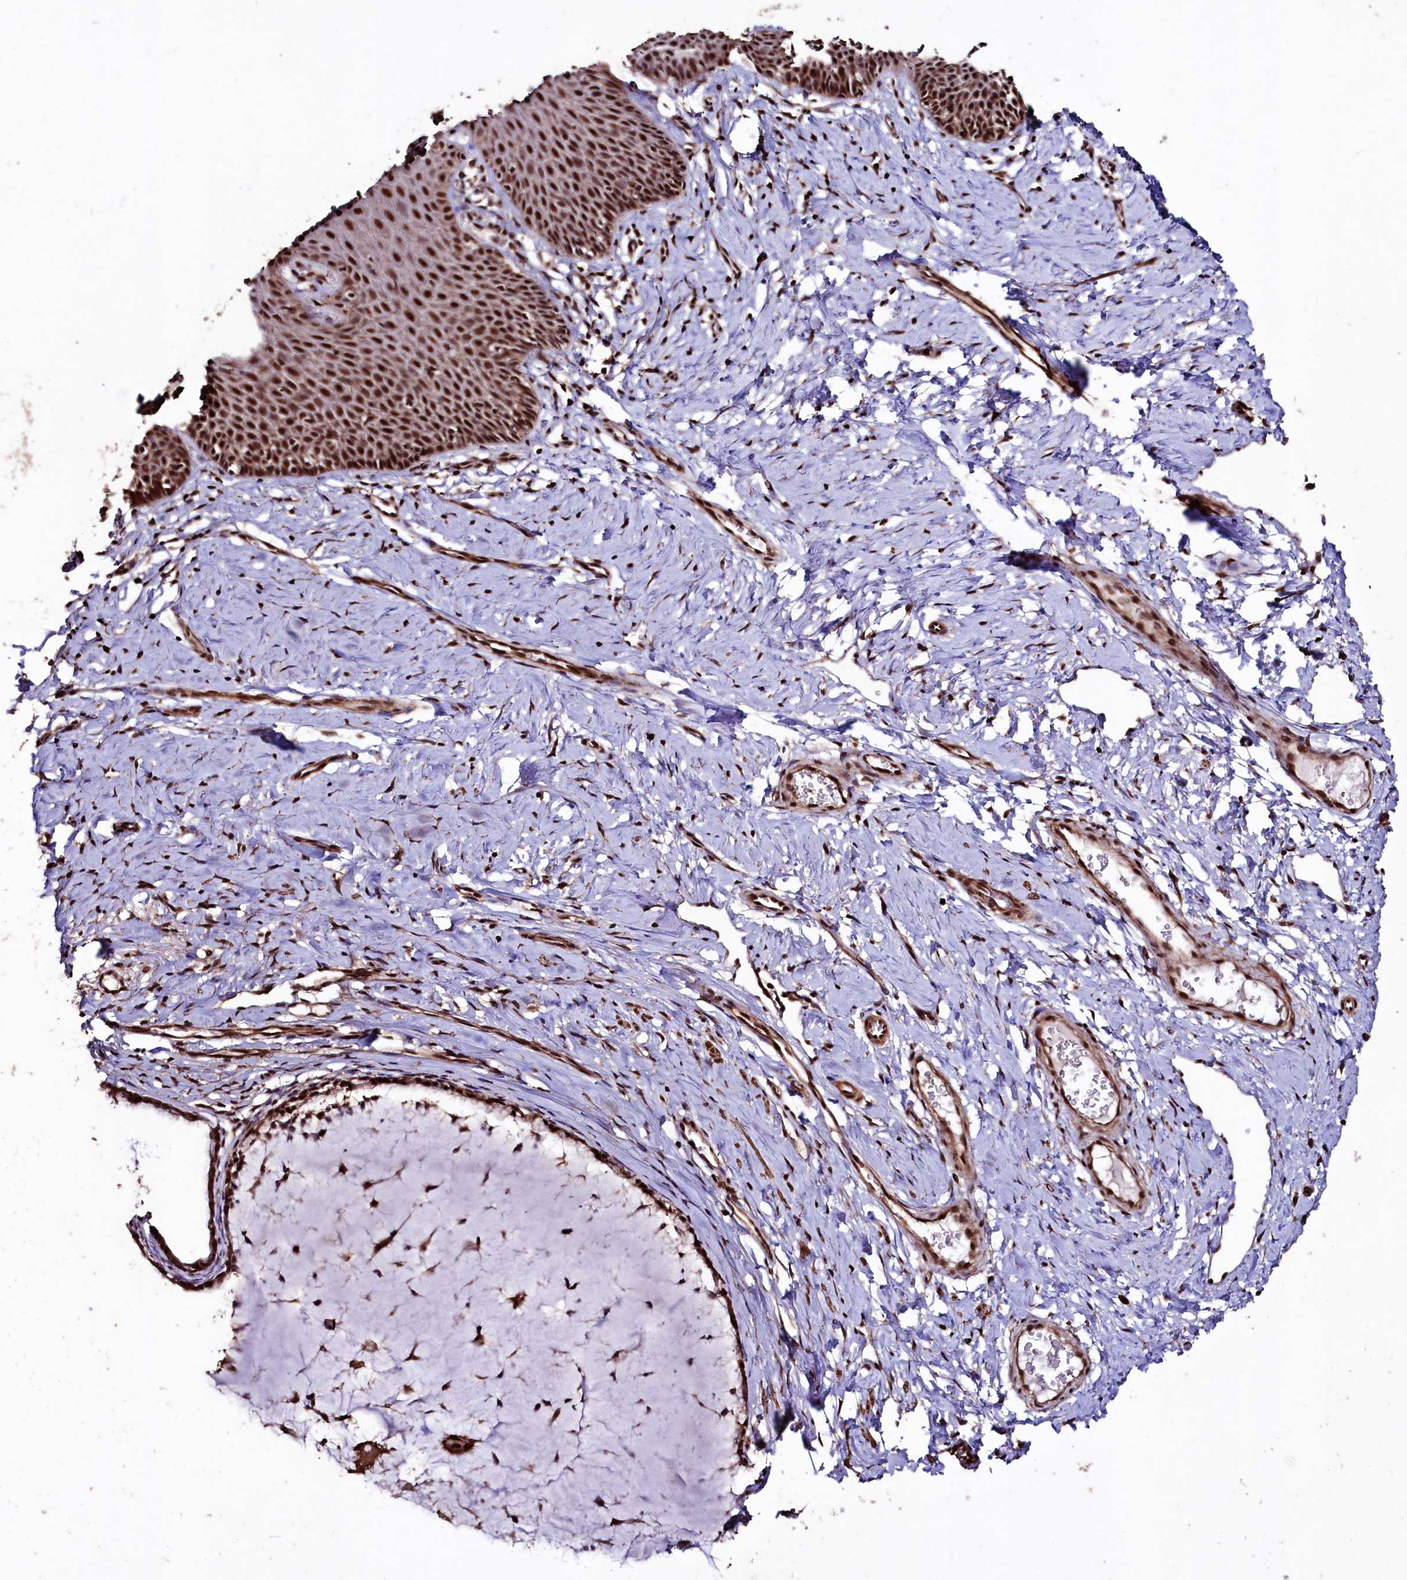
{"staining": {"intensity": "strong", "quantity": ">75%", "location": "nuclear"}, "tissue": "cervix", "cell_type": "Glandular cells", "image_type": "normal", "snomed": [{"axis": "morphology", "description": "Normal tissue, NOS"}, {"axis": "topography", "description": "Cervix"}], "caption": "Strong nuclear protein positivity is identified in approximately >75% of glandular cells in cervix. The protein is stained brown, and the nuclei are stained in blue (DAB IHC with brightfield microscopy, high magnification).", "gene": "SFSWAP", "patient": {"sex": "female", "age": 36}}